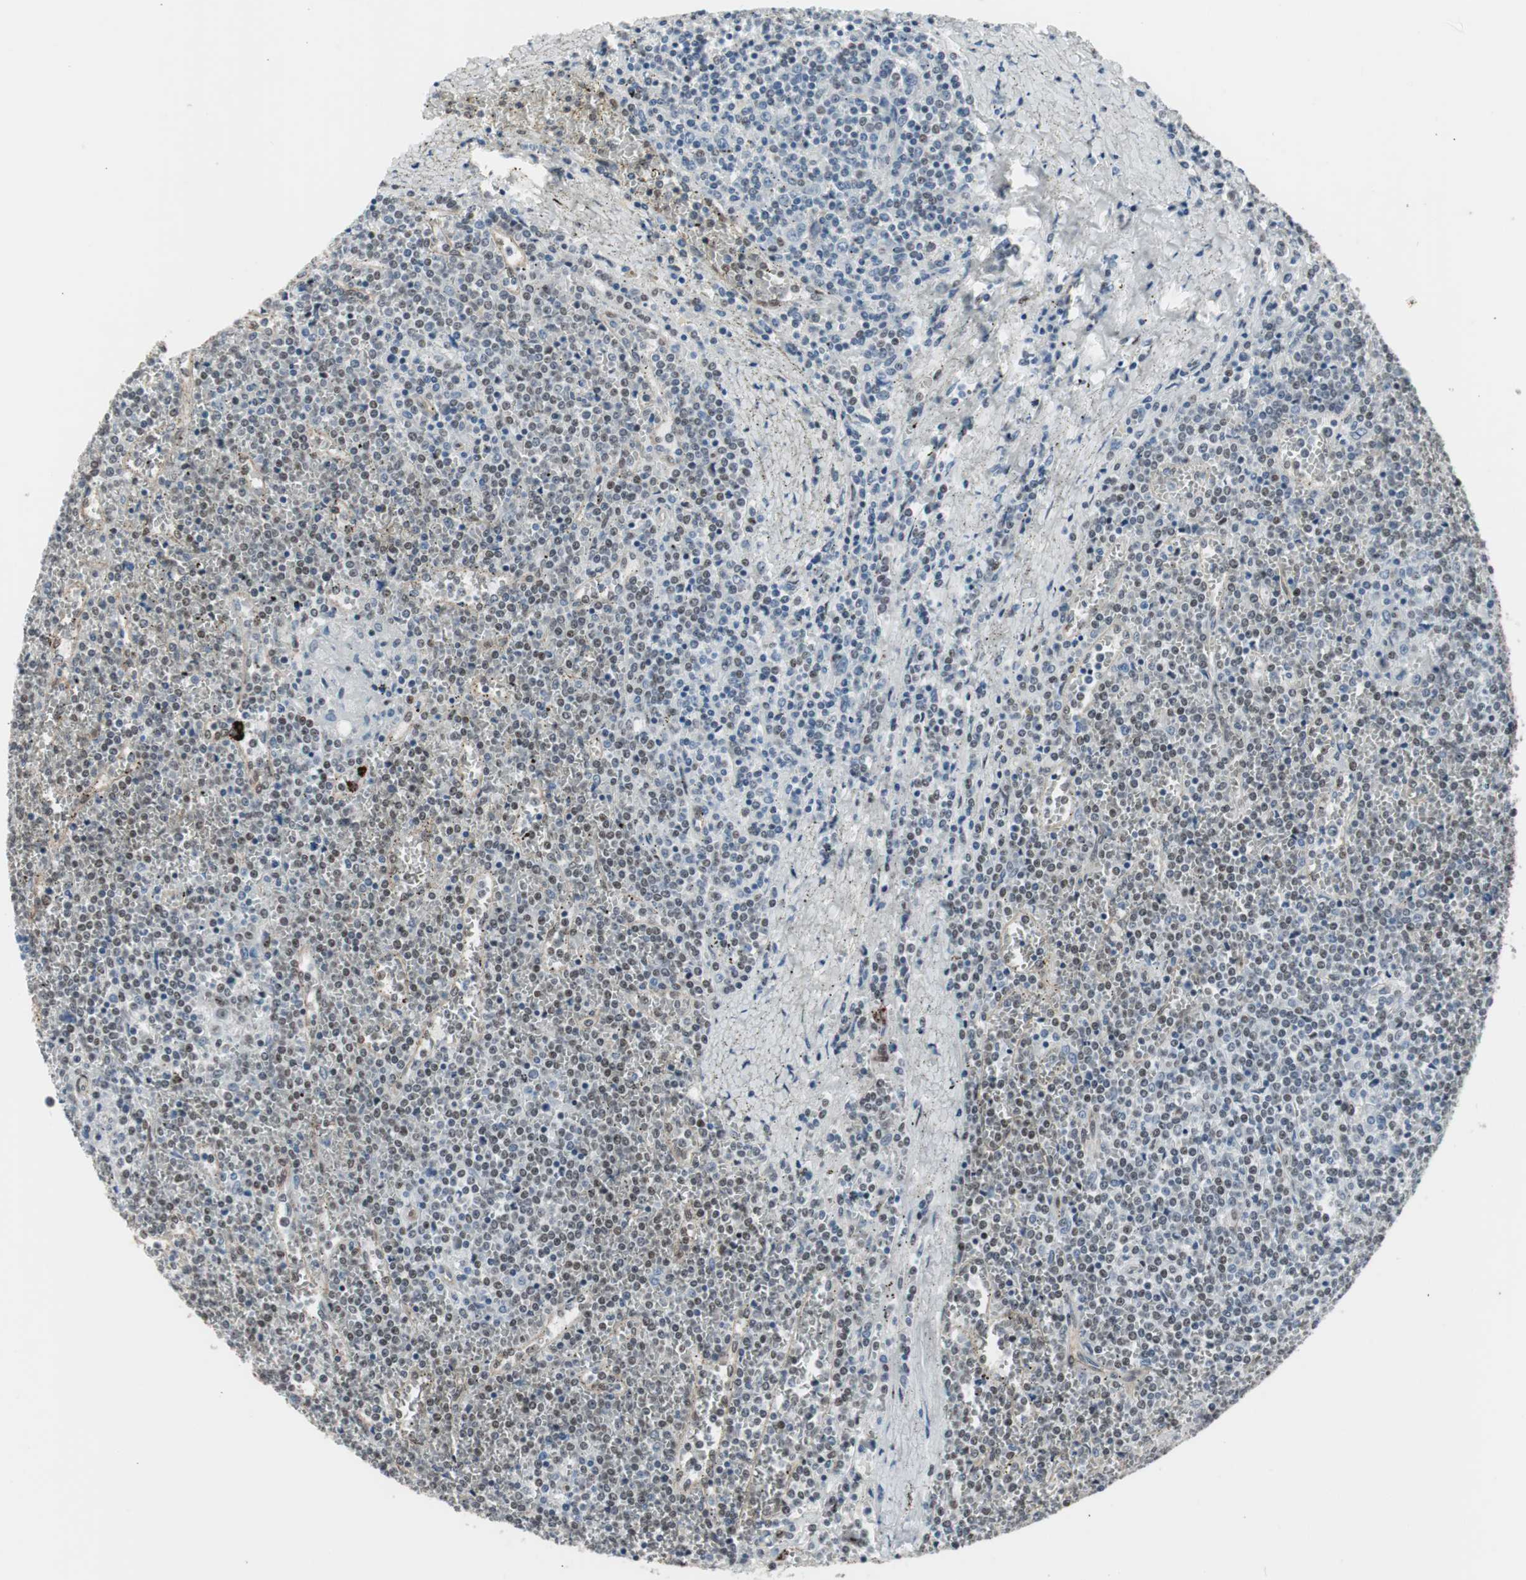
{"staining": {"intensity": "weak", "quantity": "25%-75%", "location": "nuclear"}, "tissue": "lymphoma", "cell_type": "Tumor cells", "image_type": "cancer", "snomed": [{"axis": "morphology", "description": "Malignant lymphoma, non-Hodgkin's type, Low grade"}, {"axis": "topography", "description": "Spleen"}], "caption": "Immunohistochemistry photomicrograph of neoplastic tissue: lymphoma stained using immunohistochemistry reveals low levels of weak protein expression localized specifically in the nuclear of tumor cells, appearing as a nuclear brown color.", "gene": "PML", "patient": {"sex": "female", "age": 19}}